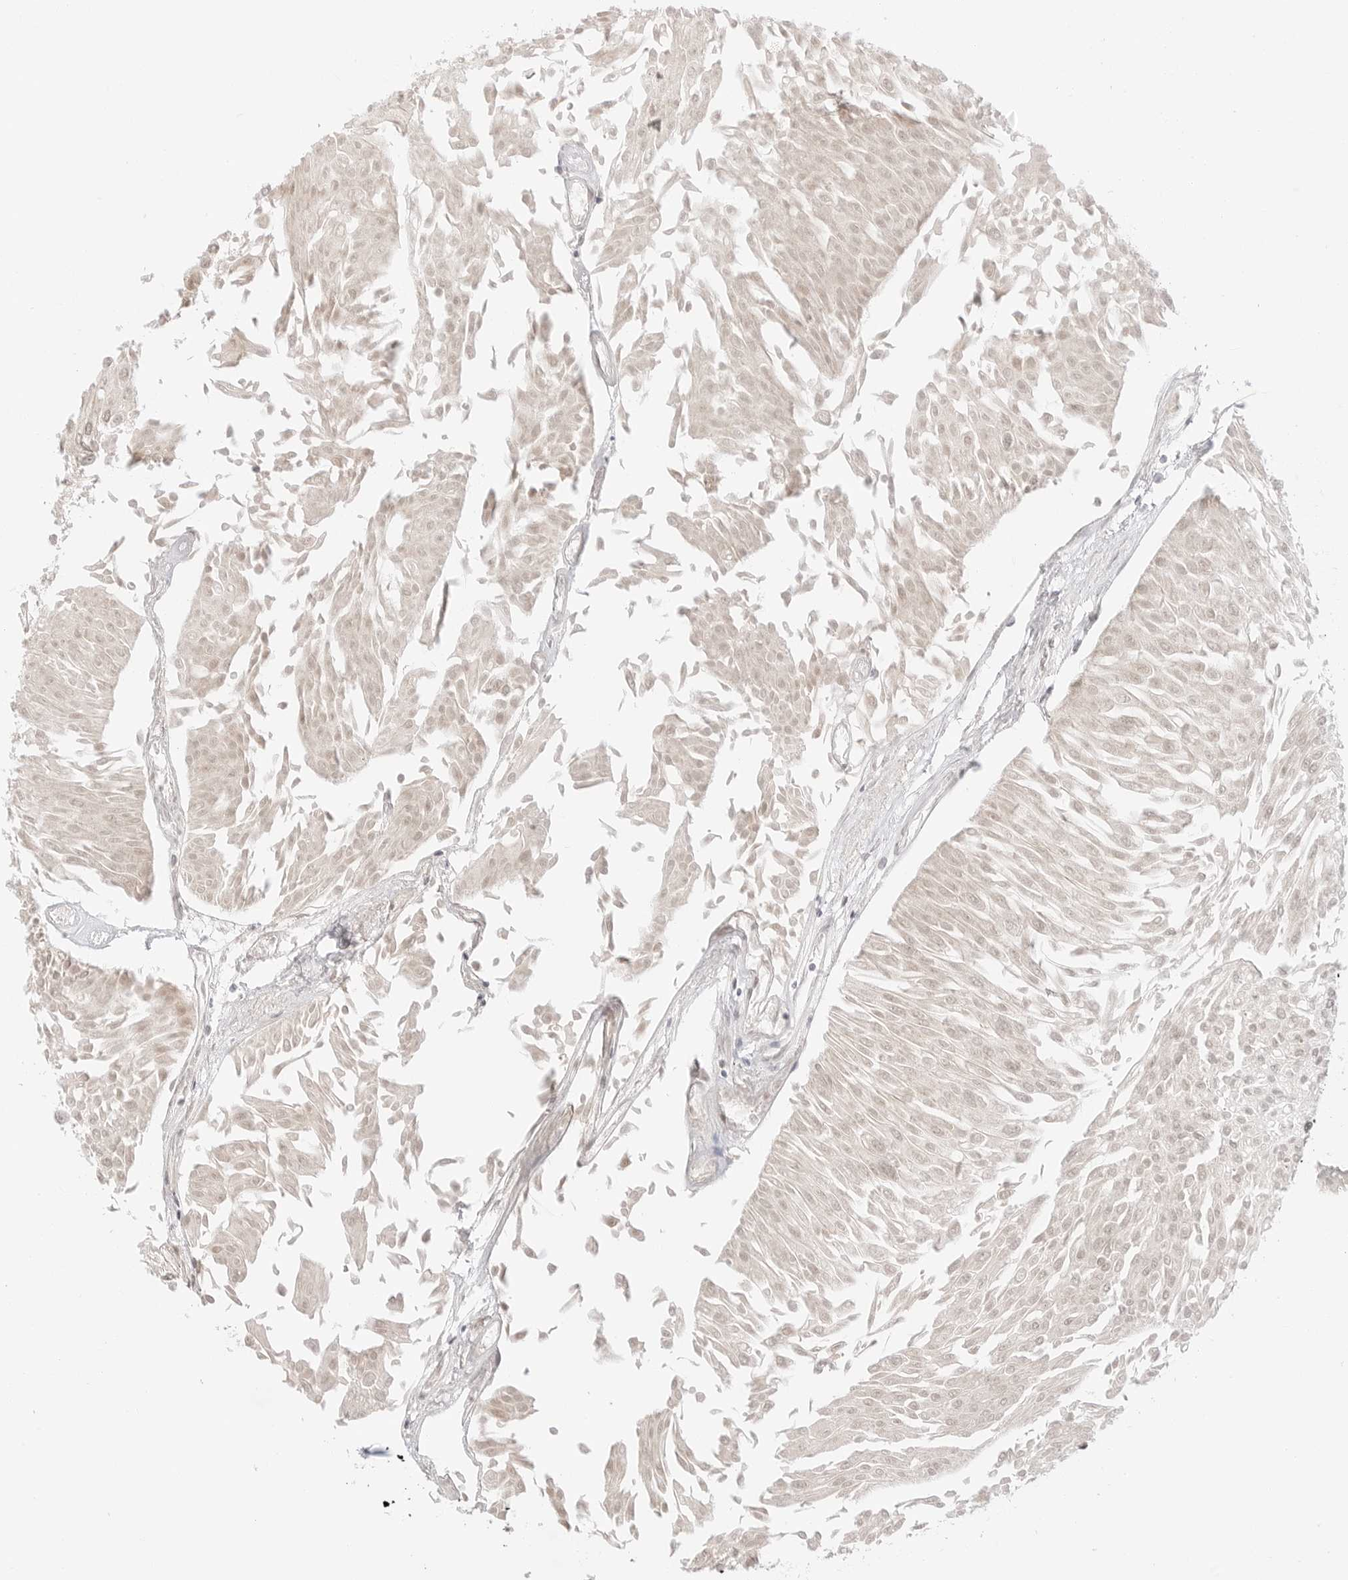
{"staining": {"intensity": "weak", "quantity": "<25%", "location": "nuclear"}, "tissue": "urothelial cancer", "cell_type": "Tumor cells", "image_type": "cancer", "snomed": [{"axis": "morphology", "description": "Urothelial carcinoma, Low grade"}, {"axis": "topography", "description": "Urinary bladder"}], "caption": "Immunohistochemistry of human urothelial cancer exhibits no positivity in tumor cells.", "gene": "RPS6KL1", "patient": {"sex": "male", "age": 67}}